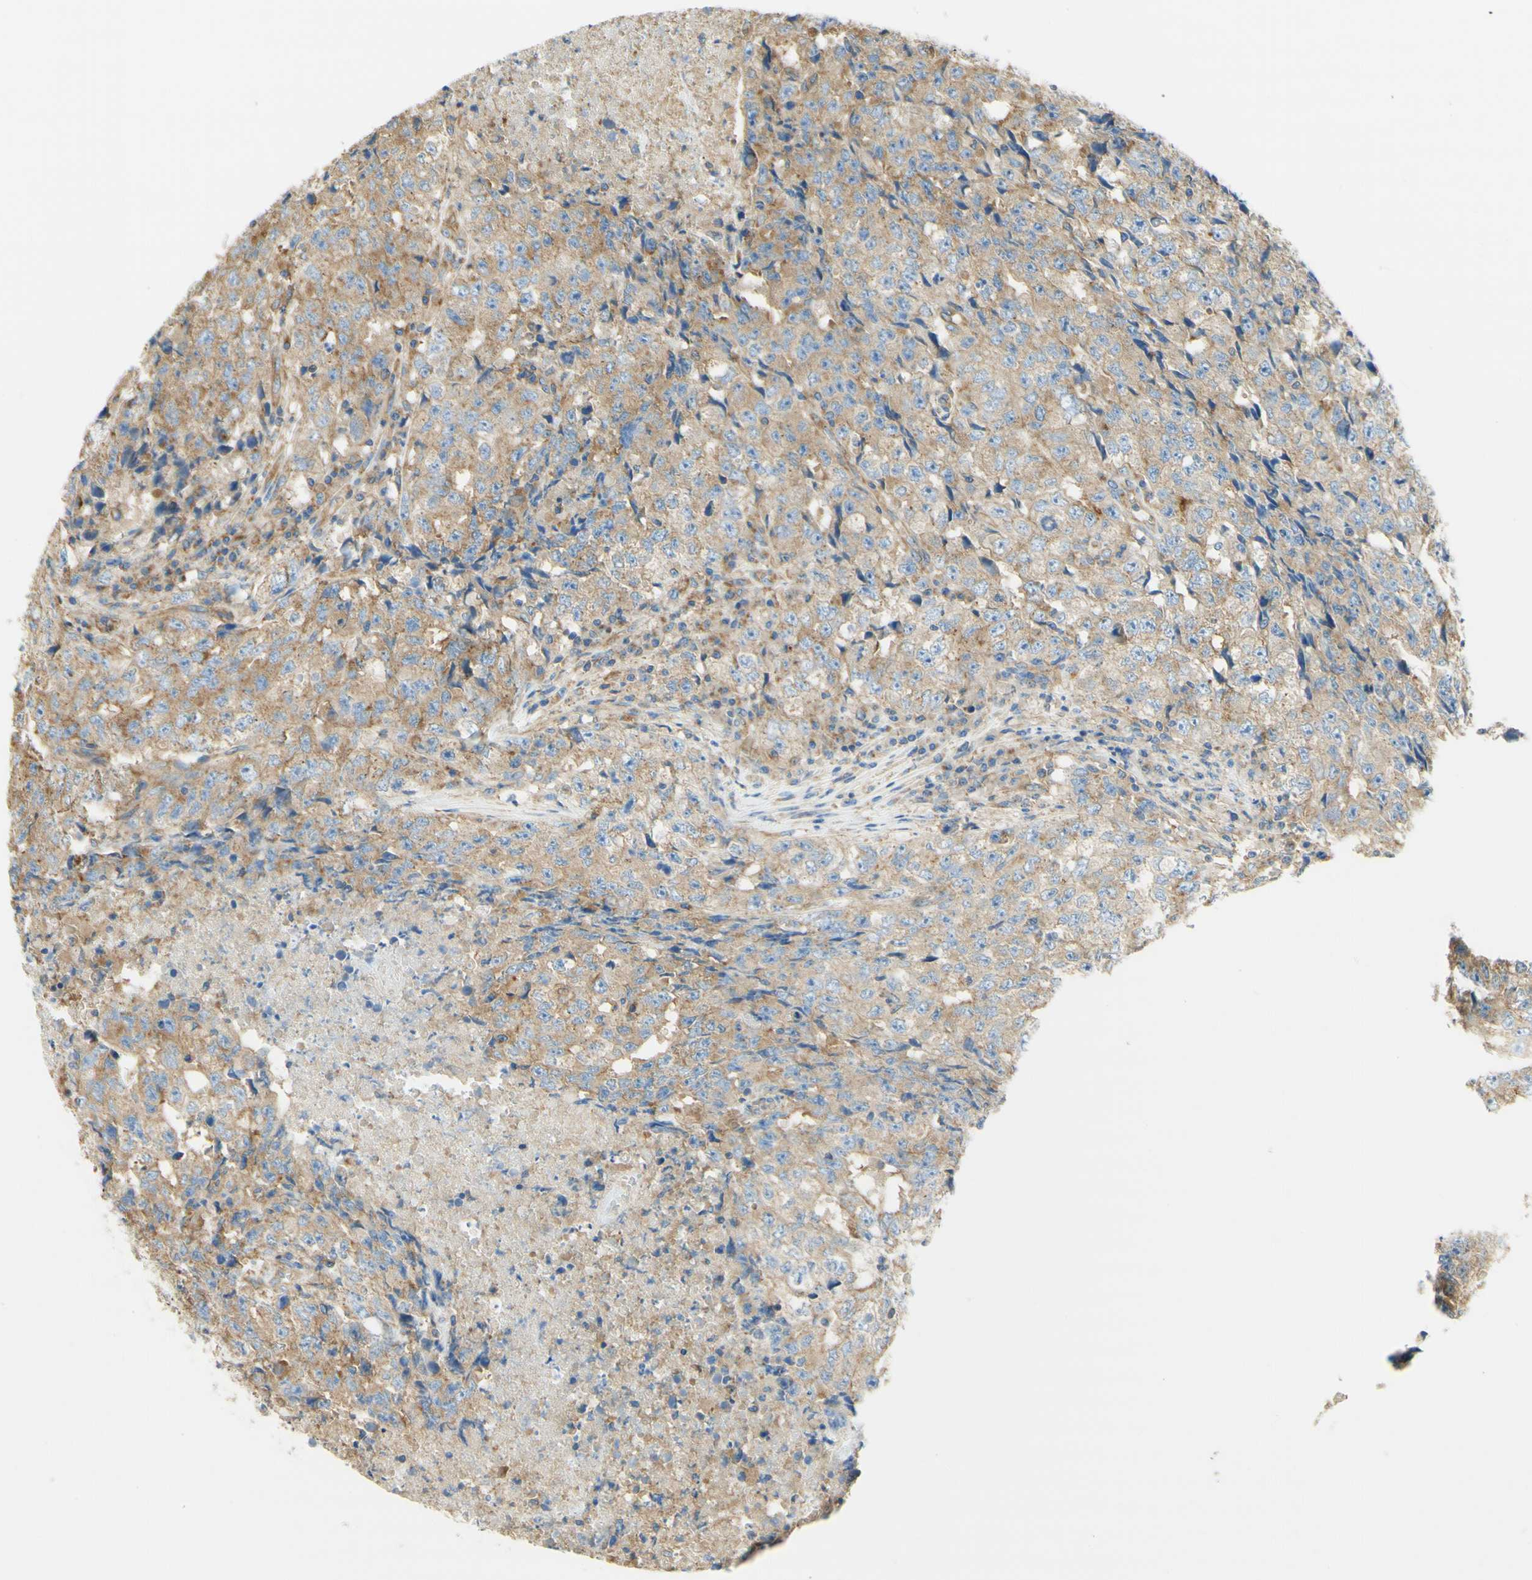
{"staining": {"intensity": "weak", "quantity": "25%-75%", "location": "cytoplasmic/membranous"}, "tissue": "testis cancer", "cell_type": "Tumor cells", "image_type": "cancer", "snomed": [{"axis": "morphology", "description": "Necrosis, NOS"}, {"axis": "morphology", "description": "Carcinoma, Embryonal, NOS"}, {"axis": "topography", "description": "Testis"}], "caption": "There is low levels of weak cytoplasmic/membranous staining in tumor cells of testis cancer, as demonstrated by immunohistochemical staining (brown color).", "gene": "CLTC", "patient": {"sex": "male", "age": 19}}